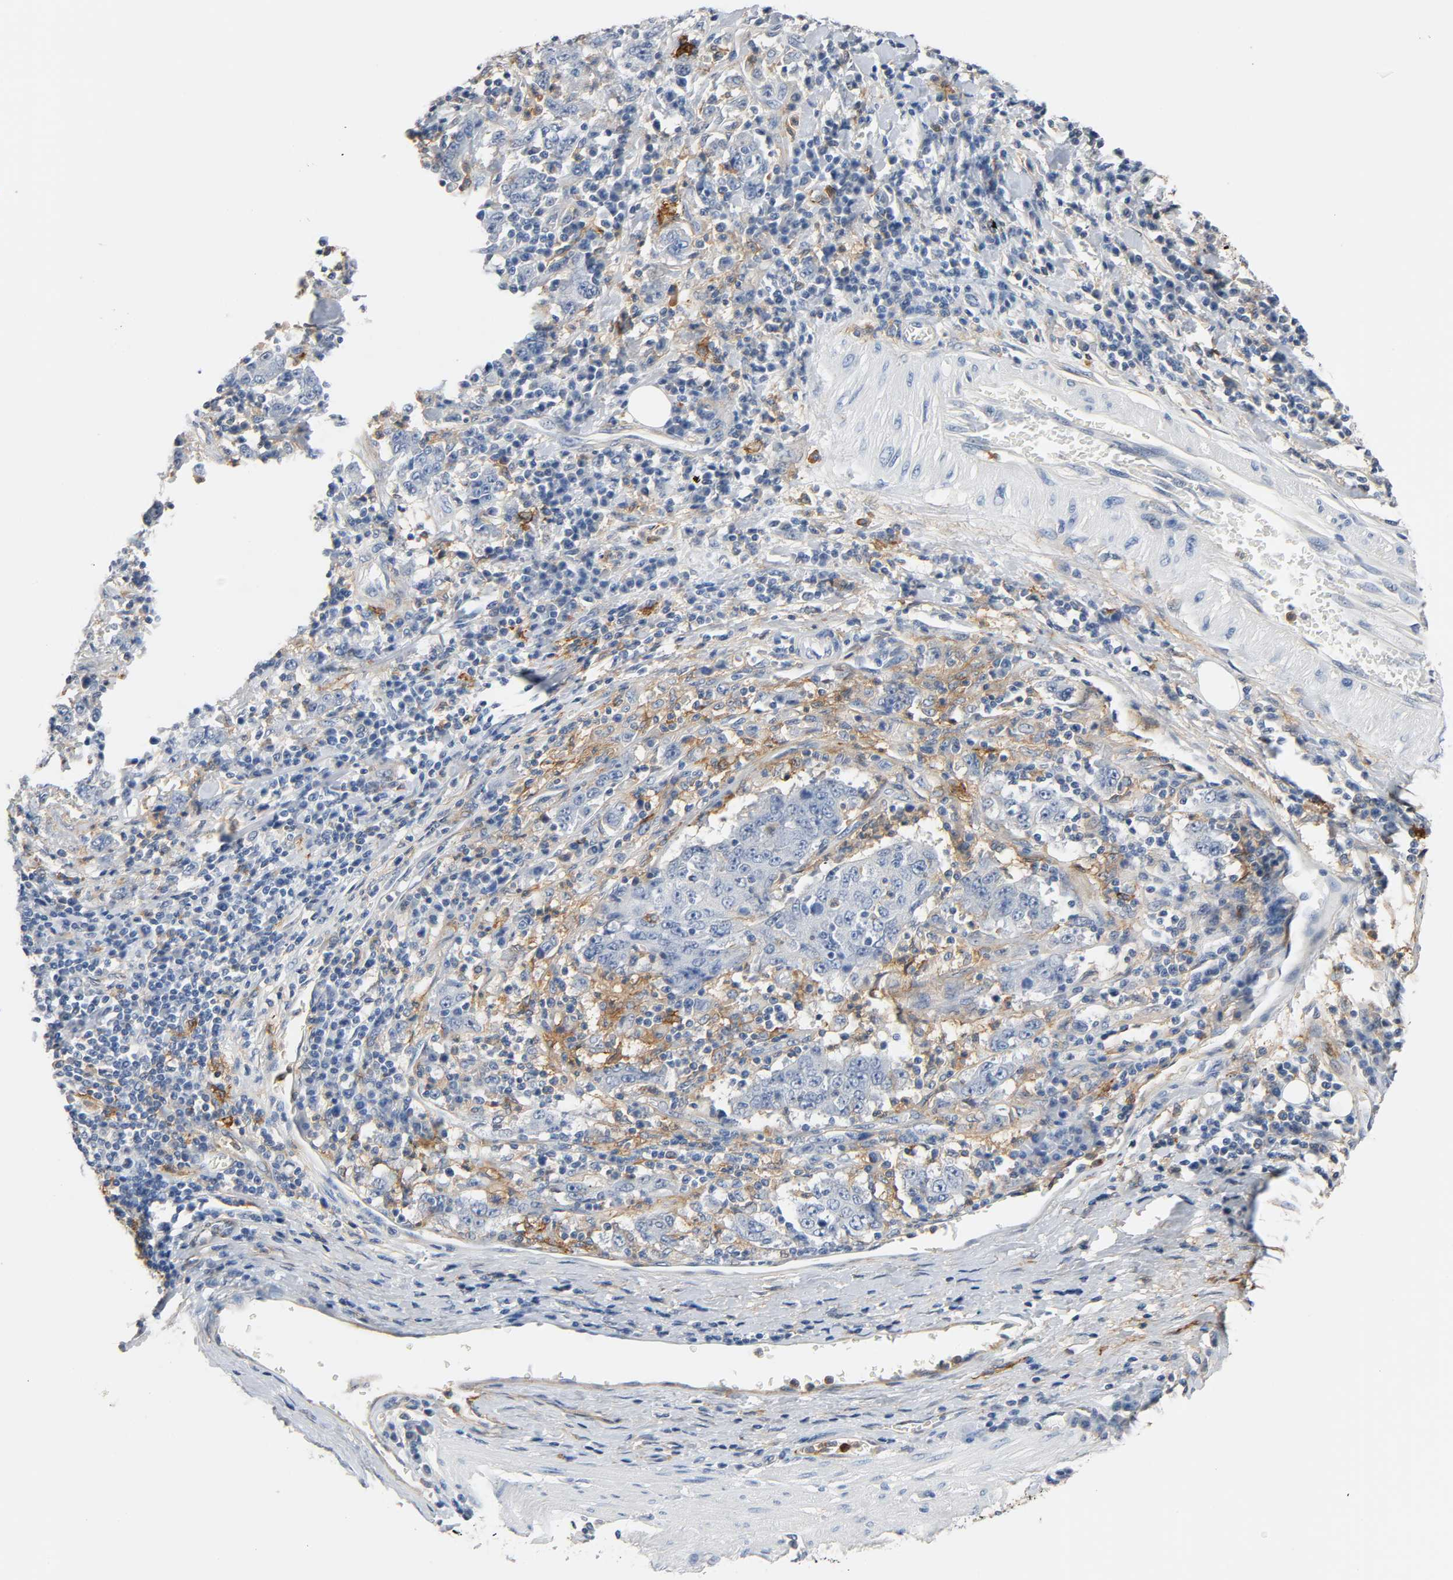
{"staining": {"intensity": "negative", "quantity": "none", "location": "none"}, "tissue": "stomach cancer", "cell_type": "Tumor cells", "image_type": "cancer", "snomed": [{"axis": "morphology", "description": "Normal tissue, NOS"}, {"axis": "morphology", "description": "Adenocarcinoma, NOS"}, {"axis": "topography", "description": "Stomach, upper"}, {"axis": "topography", "description": "Stomach"}], "caption": "An IHC histopathology image of stomach cancer is shown. There is no staining in tumor cells of stomach cancer.", "gene": "ANPEP", "patient": {"sex": "male", "age": 59}}